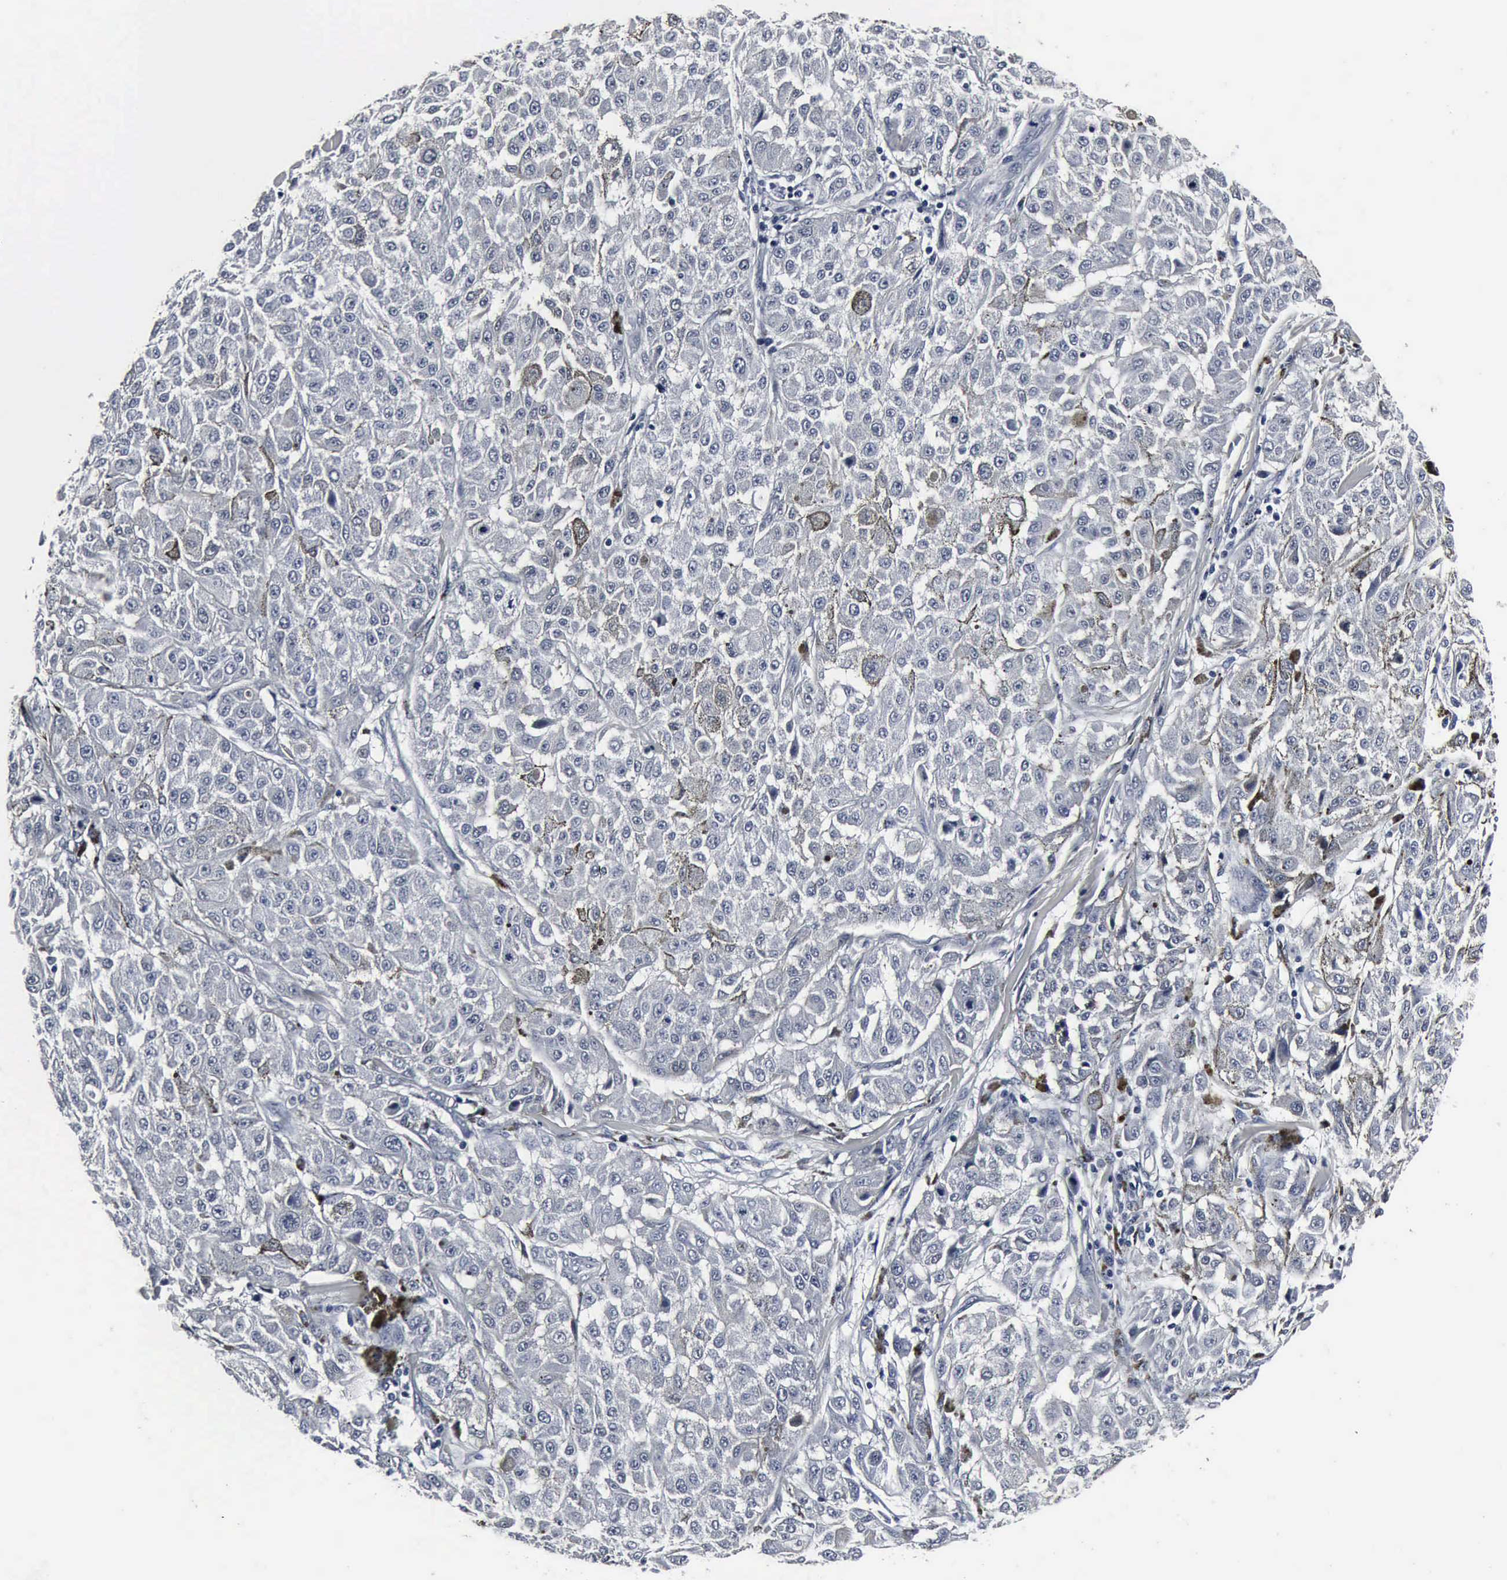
{"staining": {"intensity": "negative", "quantity": "none", "location": "none"}, "tissue": "melanoma", "cell_type": "Tumor cells", "image_type": "cancer", "snomed": [{"axis": "morphology", "description": "Malignant melanoma, NOS"}, {"axis": "topography", "description": "Skin"}], "caption": "Human melanoma stained for a protein using immunohistochemistry (IHC) exhibits no expression in tumor cells.", "gene": "SNAP25", "patient": {"sex": "female", "age": 64}}